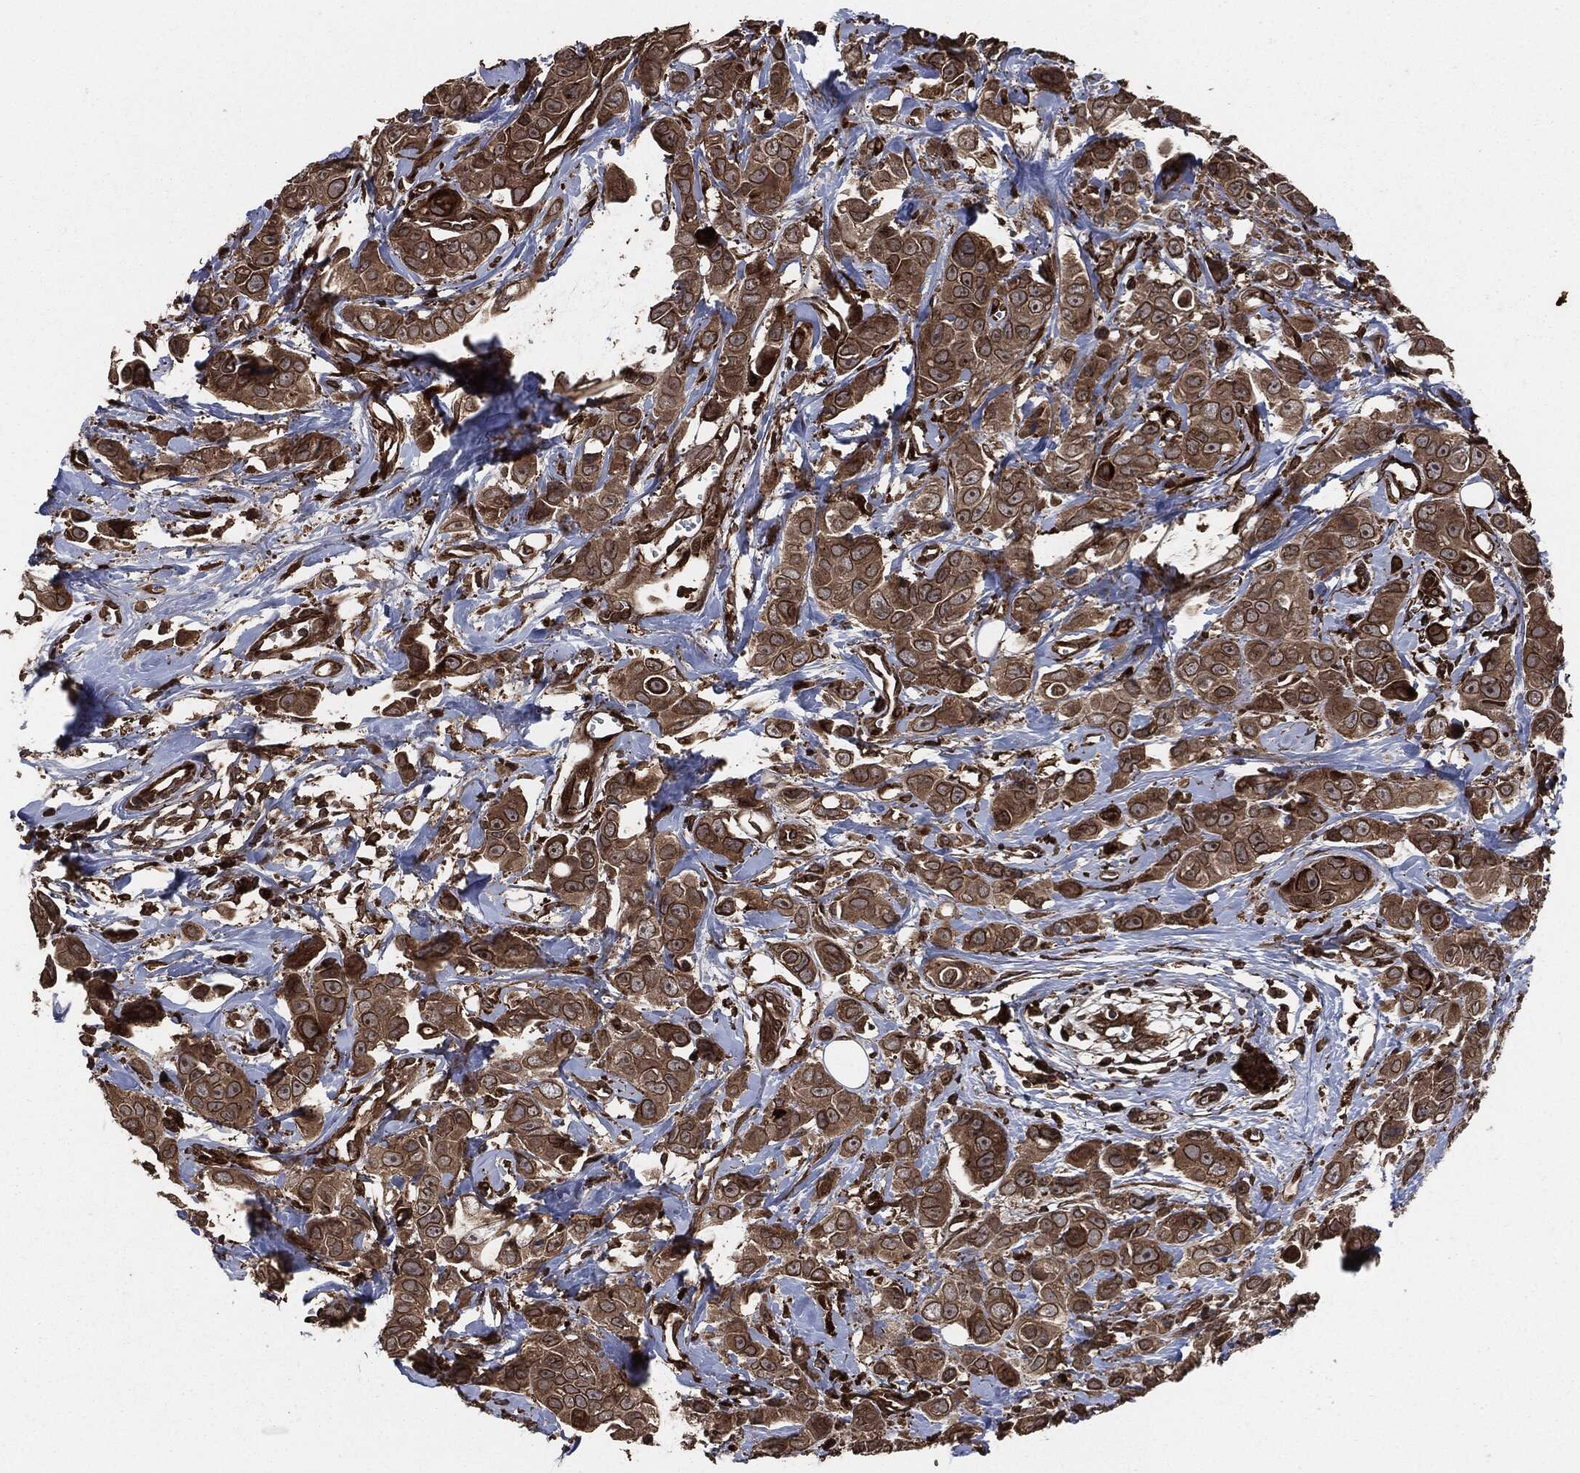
{"staining": {"intensity": "moderate", "quantity": ">75%", "location": "cytoplasmic/membranous"}, "tissue": "breast cancer", "cell_type": "Tumor cells", "image_type": "cancer", "snomed": [{"axis": "morphology", "description": "Duct carcinoma"}, {"axis": "topography", "description": "Breast"}], "caption": "Immunohistochemical staining of breast infiltrating ductal carcinoma exhibits medium levels of moderate cytoplasmic/membranous protein positivity in approximately >75% of tumor cells.", "gene": "IFIT1", "patient": {"sex": "female", "age": 35}}